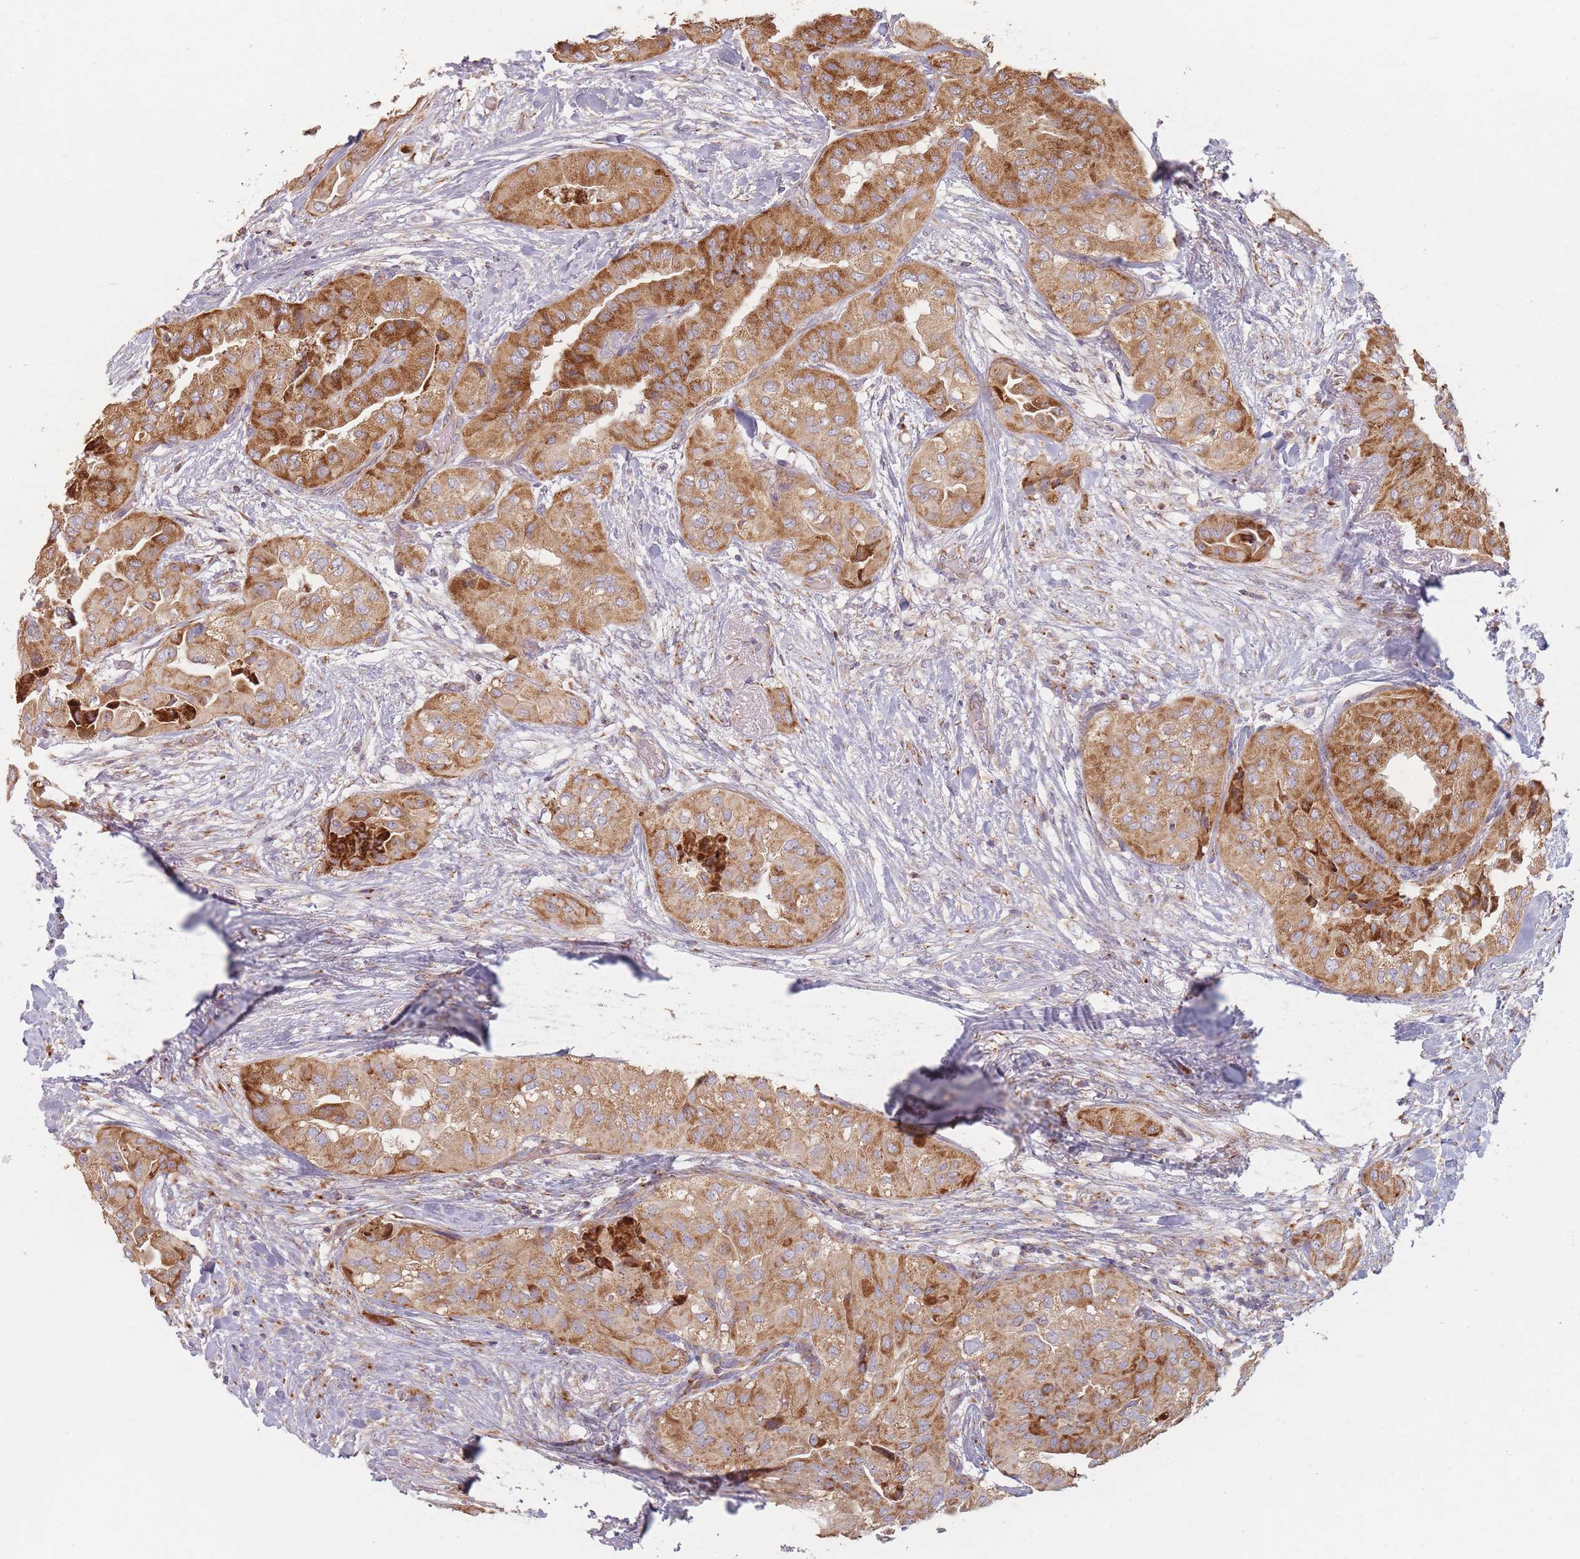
{"staining": {"intensity": "moderate", "quantity": ">75%", "location": "cytoplasmic/membranous"}, "tissue": "head and neck cancer", "cell_type": "Tumor cells", "image_type": "cancer", "snomed": [{"axis": "morphology", "description": "Adenocarcinoma, NOS"}, {"axis": "topography", "description": "Head-Neck"}], "caption": "Immunohistochemical staining of human head and neck adenocarcinoma exhibits medium levels of moderate cytoplasmic/membranous positivity in about >75% of tumor cells.", "gene": "ESRP2", "patient": {"sex": "male", "age": 66}}